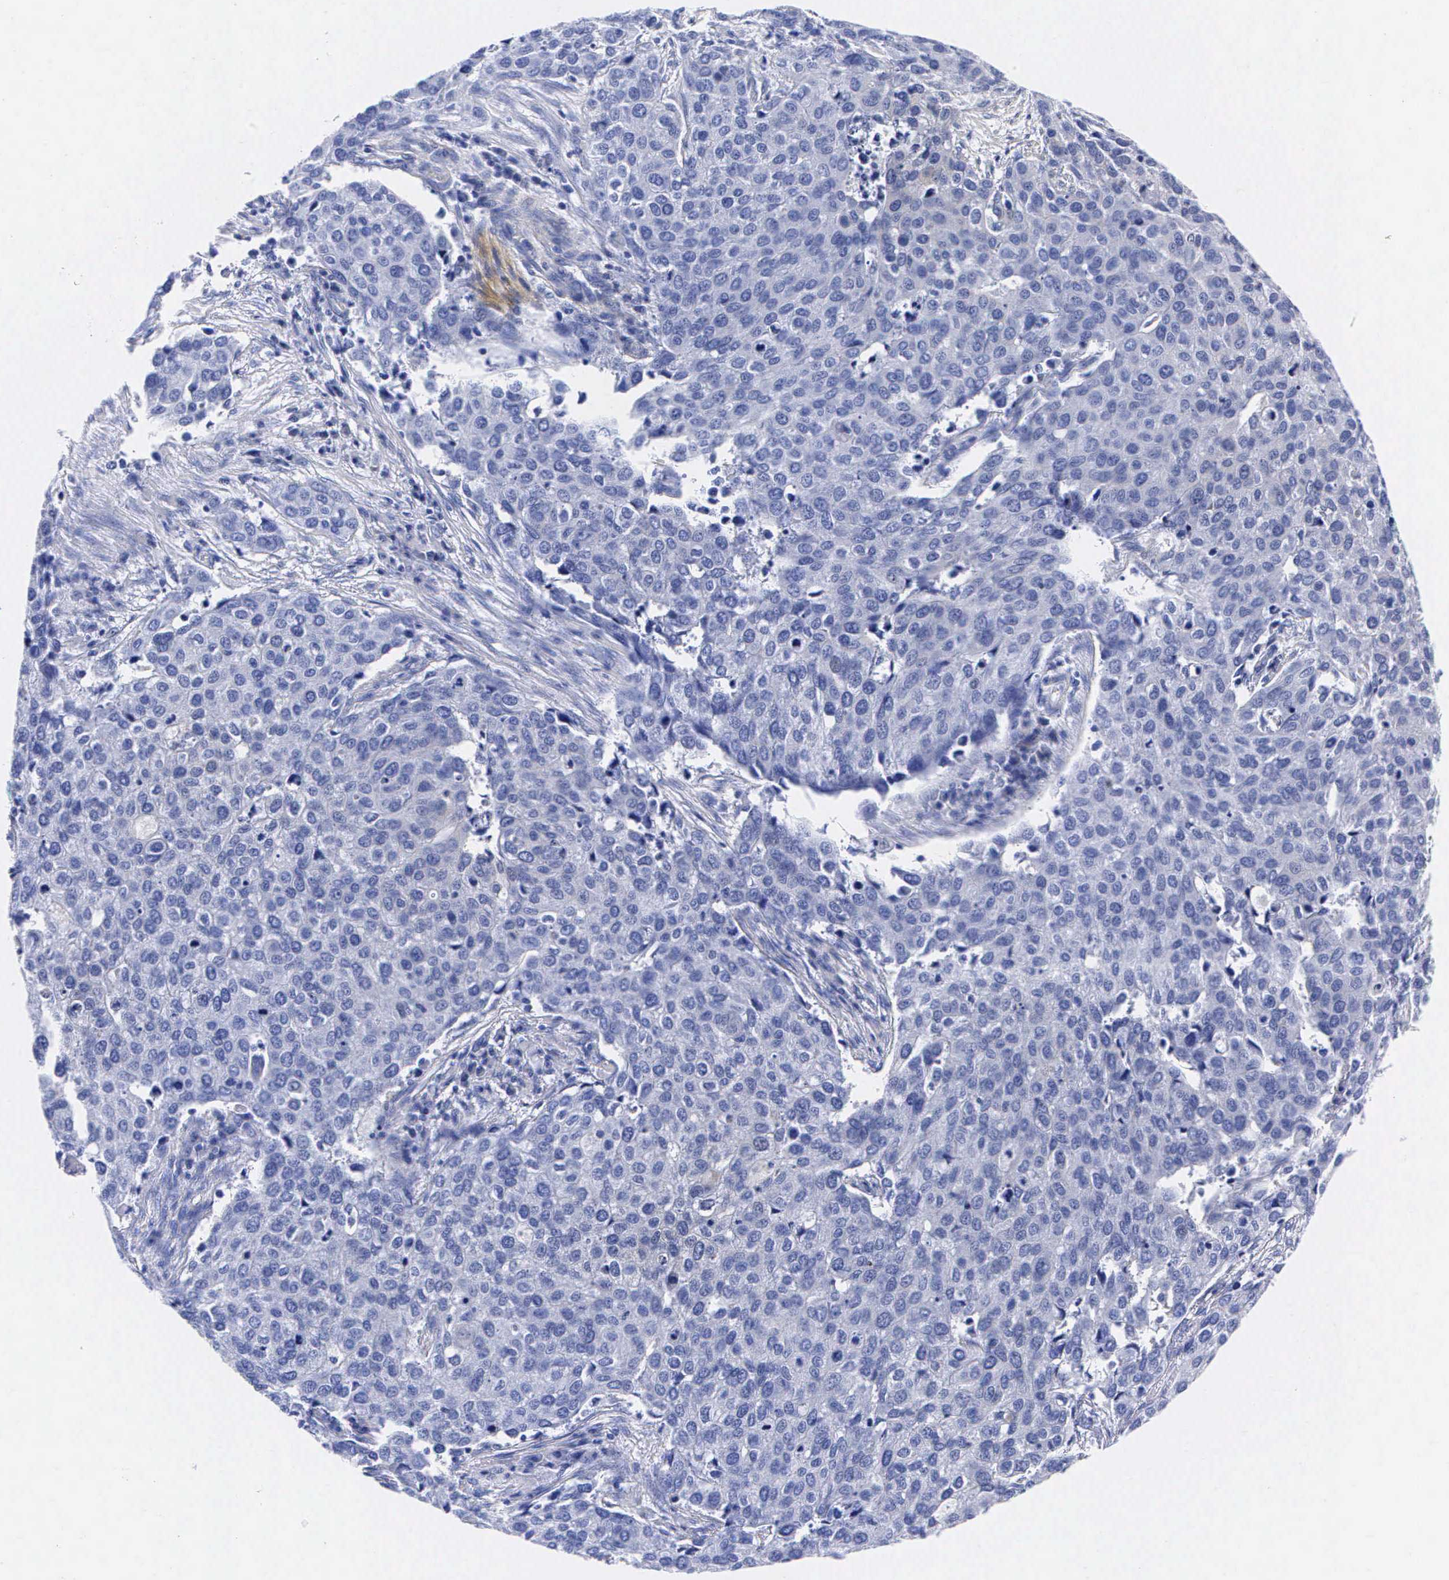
{"staining": {"intensity": "negative", "quantity": "none", "location": "none"}, "tissue": "cervical cancer", "cell_type": "Tumor cells", "image_type": "cancer", "snomed": [{"axis": "morphology", "description": "Squamous cell carcinoma, NOS"}, {"axis": "topography", "description": "Cervix"}], "caption": "Cervical cancer was stained to show a protein in brown. There is no significant staining in tumor cells. Nuclei are stained in blue.", "gene": "ENO2", "patient": {"sex": "female", "age": 54}}